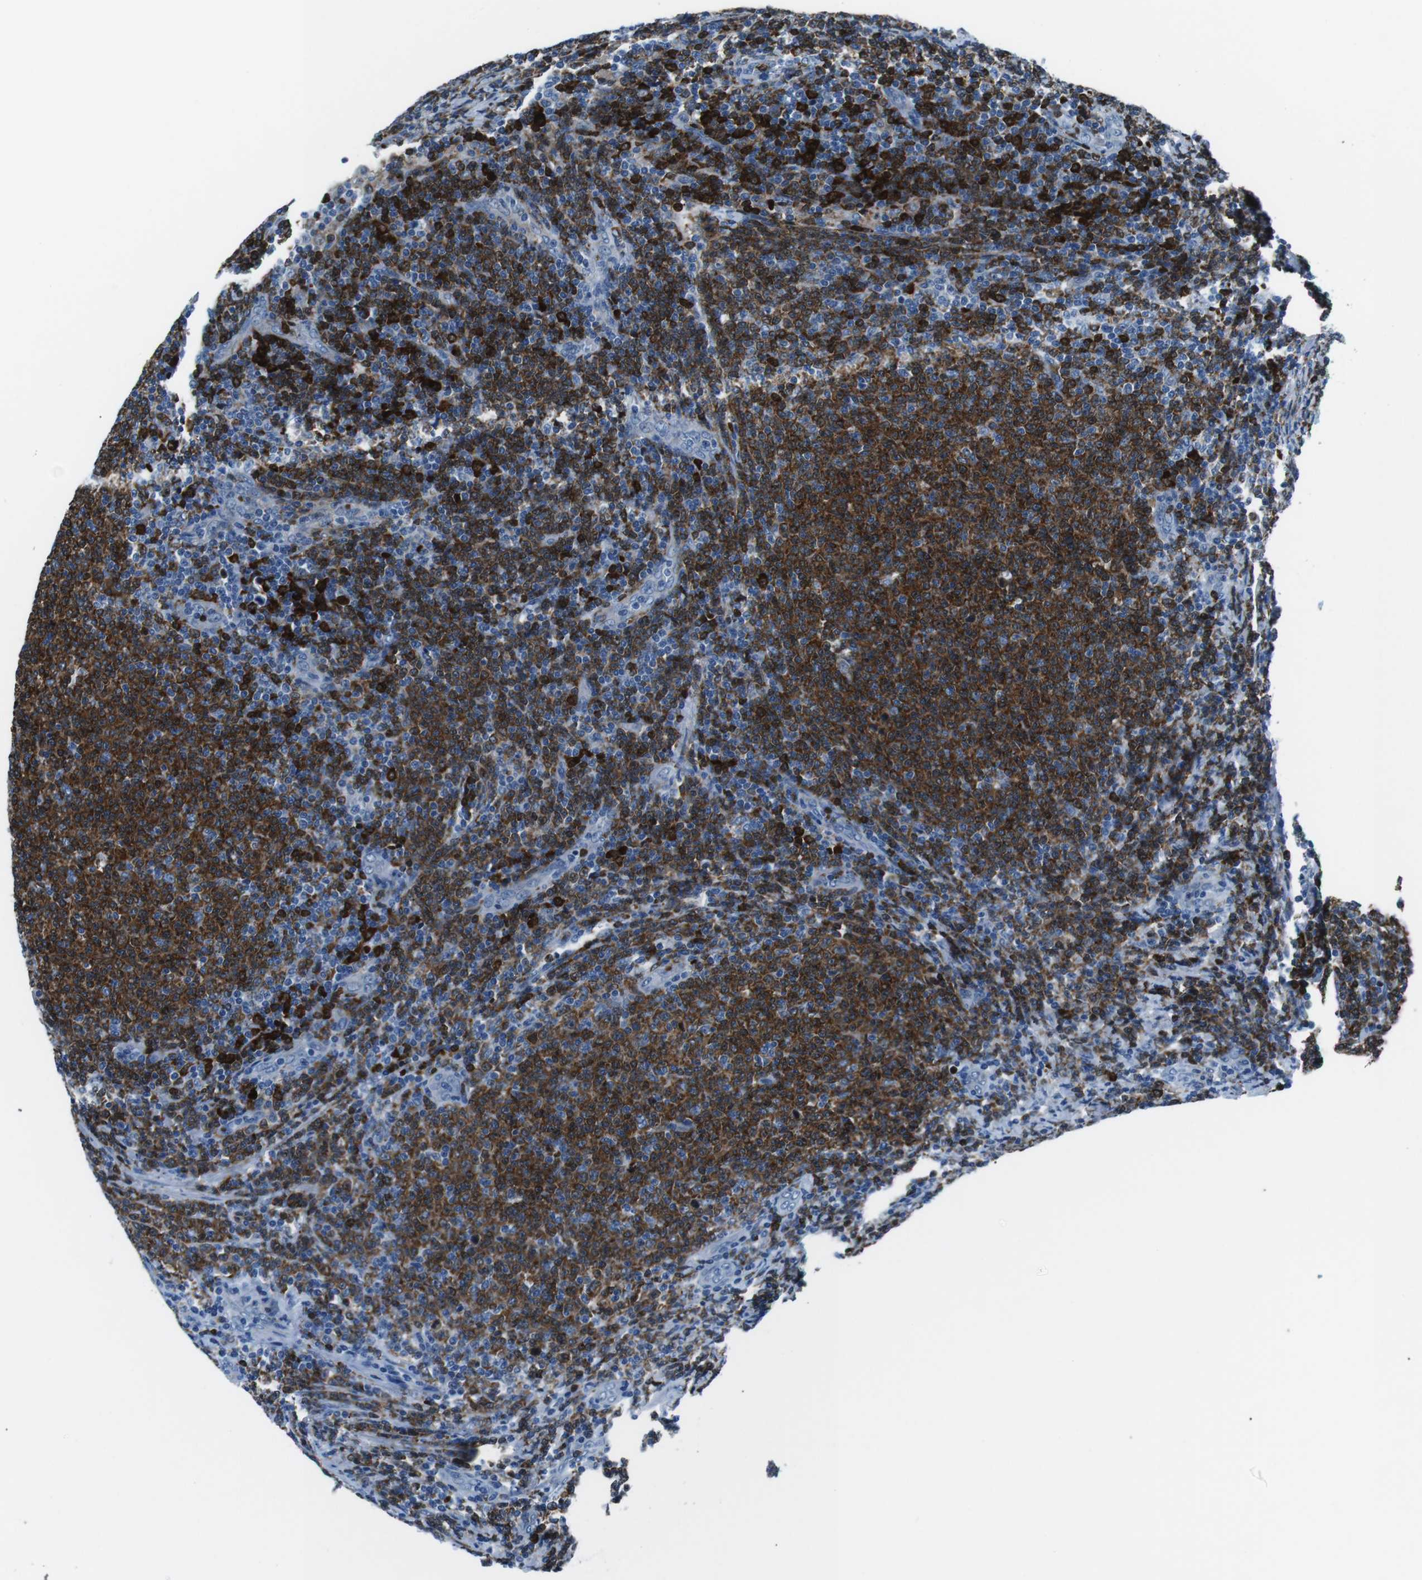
{"staining": {"intensity": "strong", "quantity": ">75%", "location": "cytoplasmic/membranous"}, "tissue": "lymphoma", "cell_type": "Tumor cells", "image_type": "cancer", "snomed": [{"axis": "morphology", "description": "Malignant lymphoma, non-Hodgkin's type, Low grade"}, {"axis": "topography", "description": "Lymph node"}], "caption": "Human malignant lymphoma, non-Hodgkin's type (low-grade) stained with a protein marker shows strong staining in tumor cells.", "gene": "BLNK", "patient": {"sex": "male", "age": 66}}